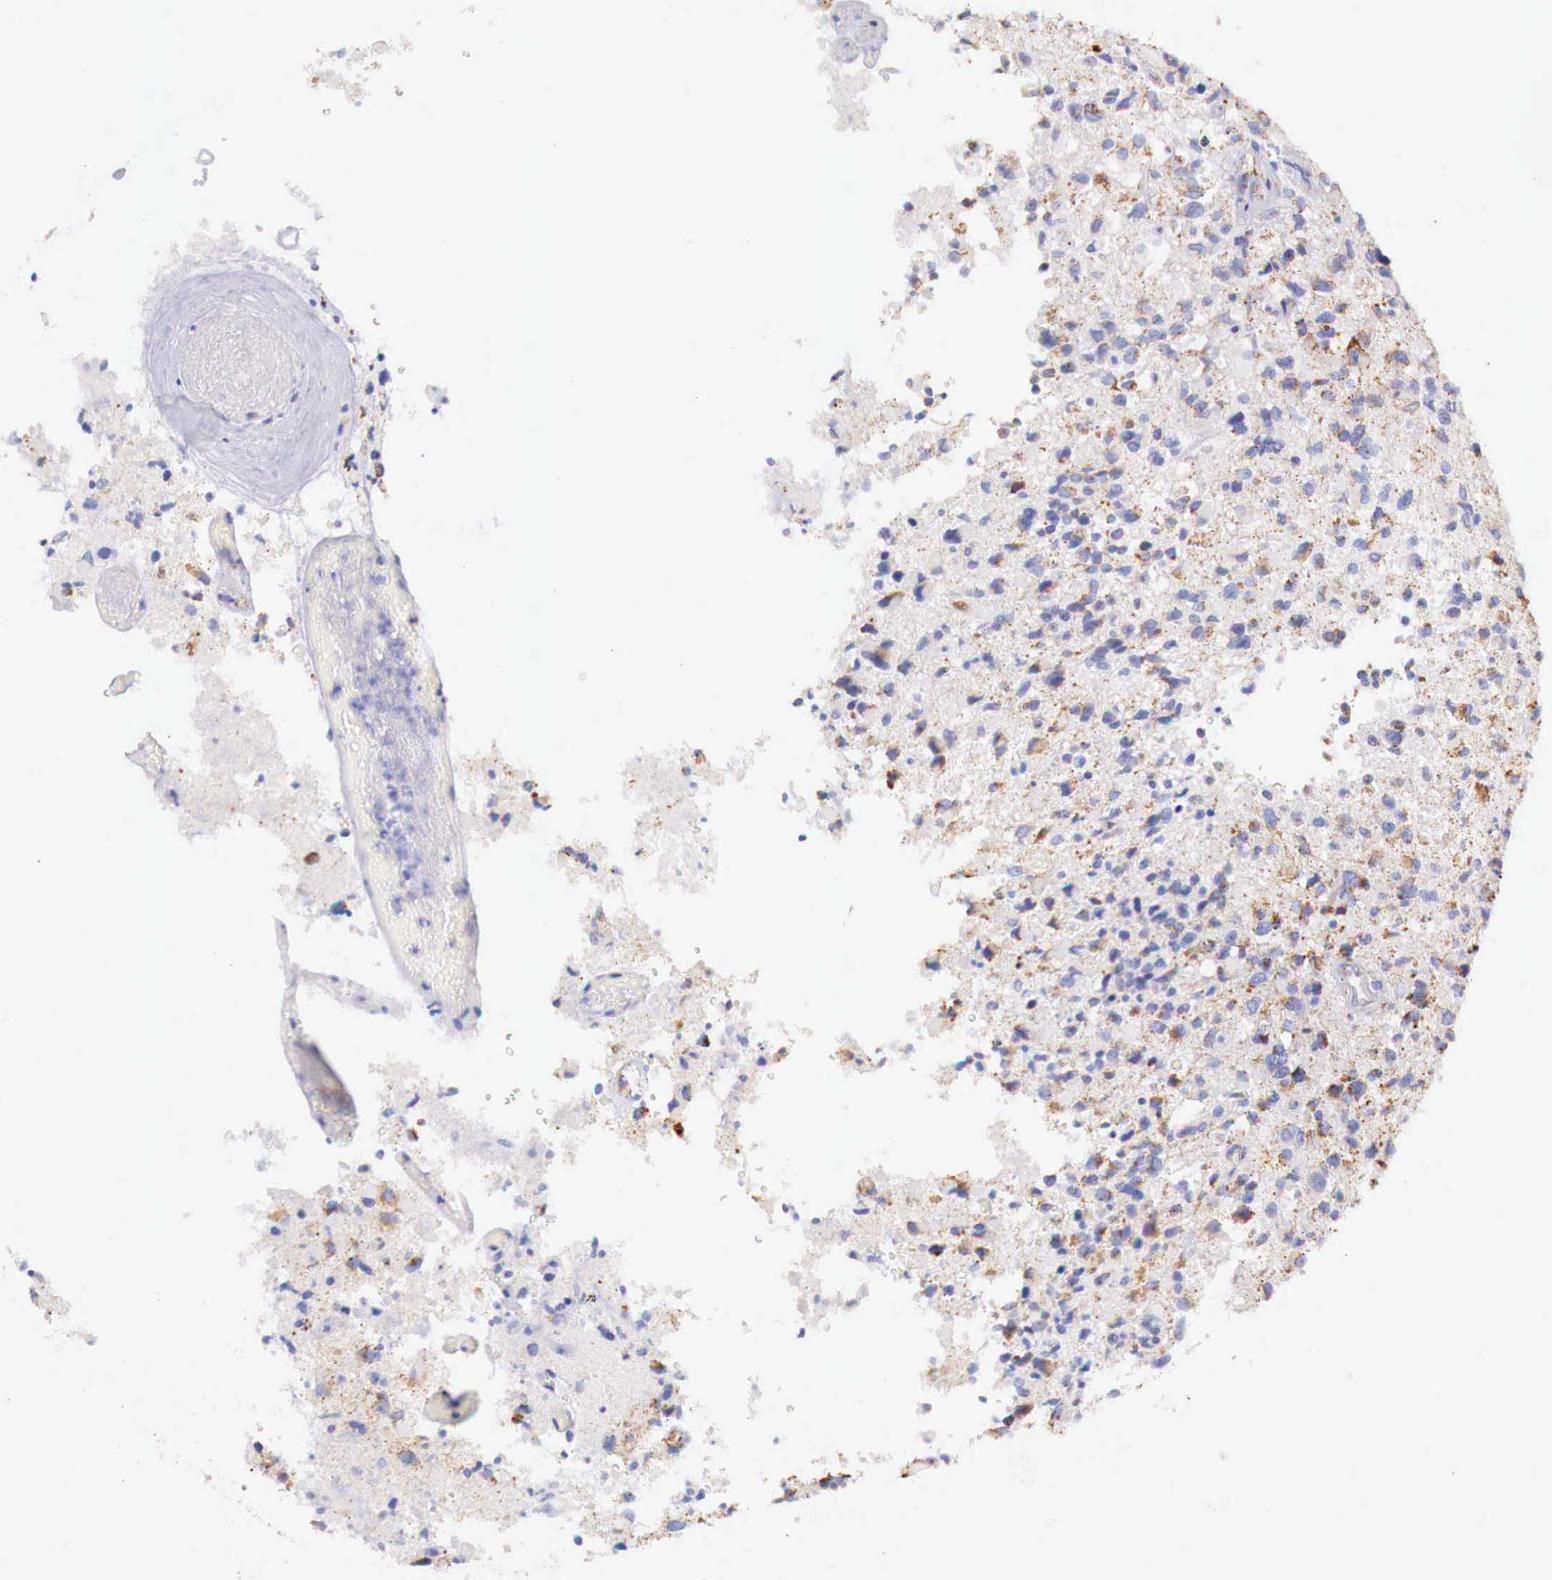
{"staining": {"intensity": "moderate", "quantity": "25%-75%", "location": "cytoplasmic/membranous"}, "tissue": "glioma", "cell_type": "Tumor cells", "image_type": "cancer", "snomed": [{"axis": "morphology", "description": "Glioma, malignant, High grade"}, {"axis": "topography", "description": "Brain"}], "caption": "Protein expression analysis of human malignant glioma (high-grade) reveals moderate cytoplasmic/membranous positivity in about 25%-75% of tumor cells. (DAB IHC with brightfield microscopy, high magnification).", "gene": "IDH3G", "patient": {"sex": "male", "age": 69}}